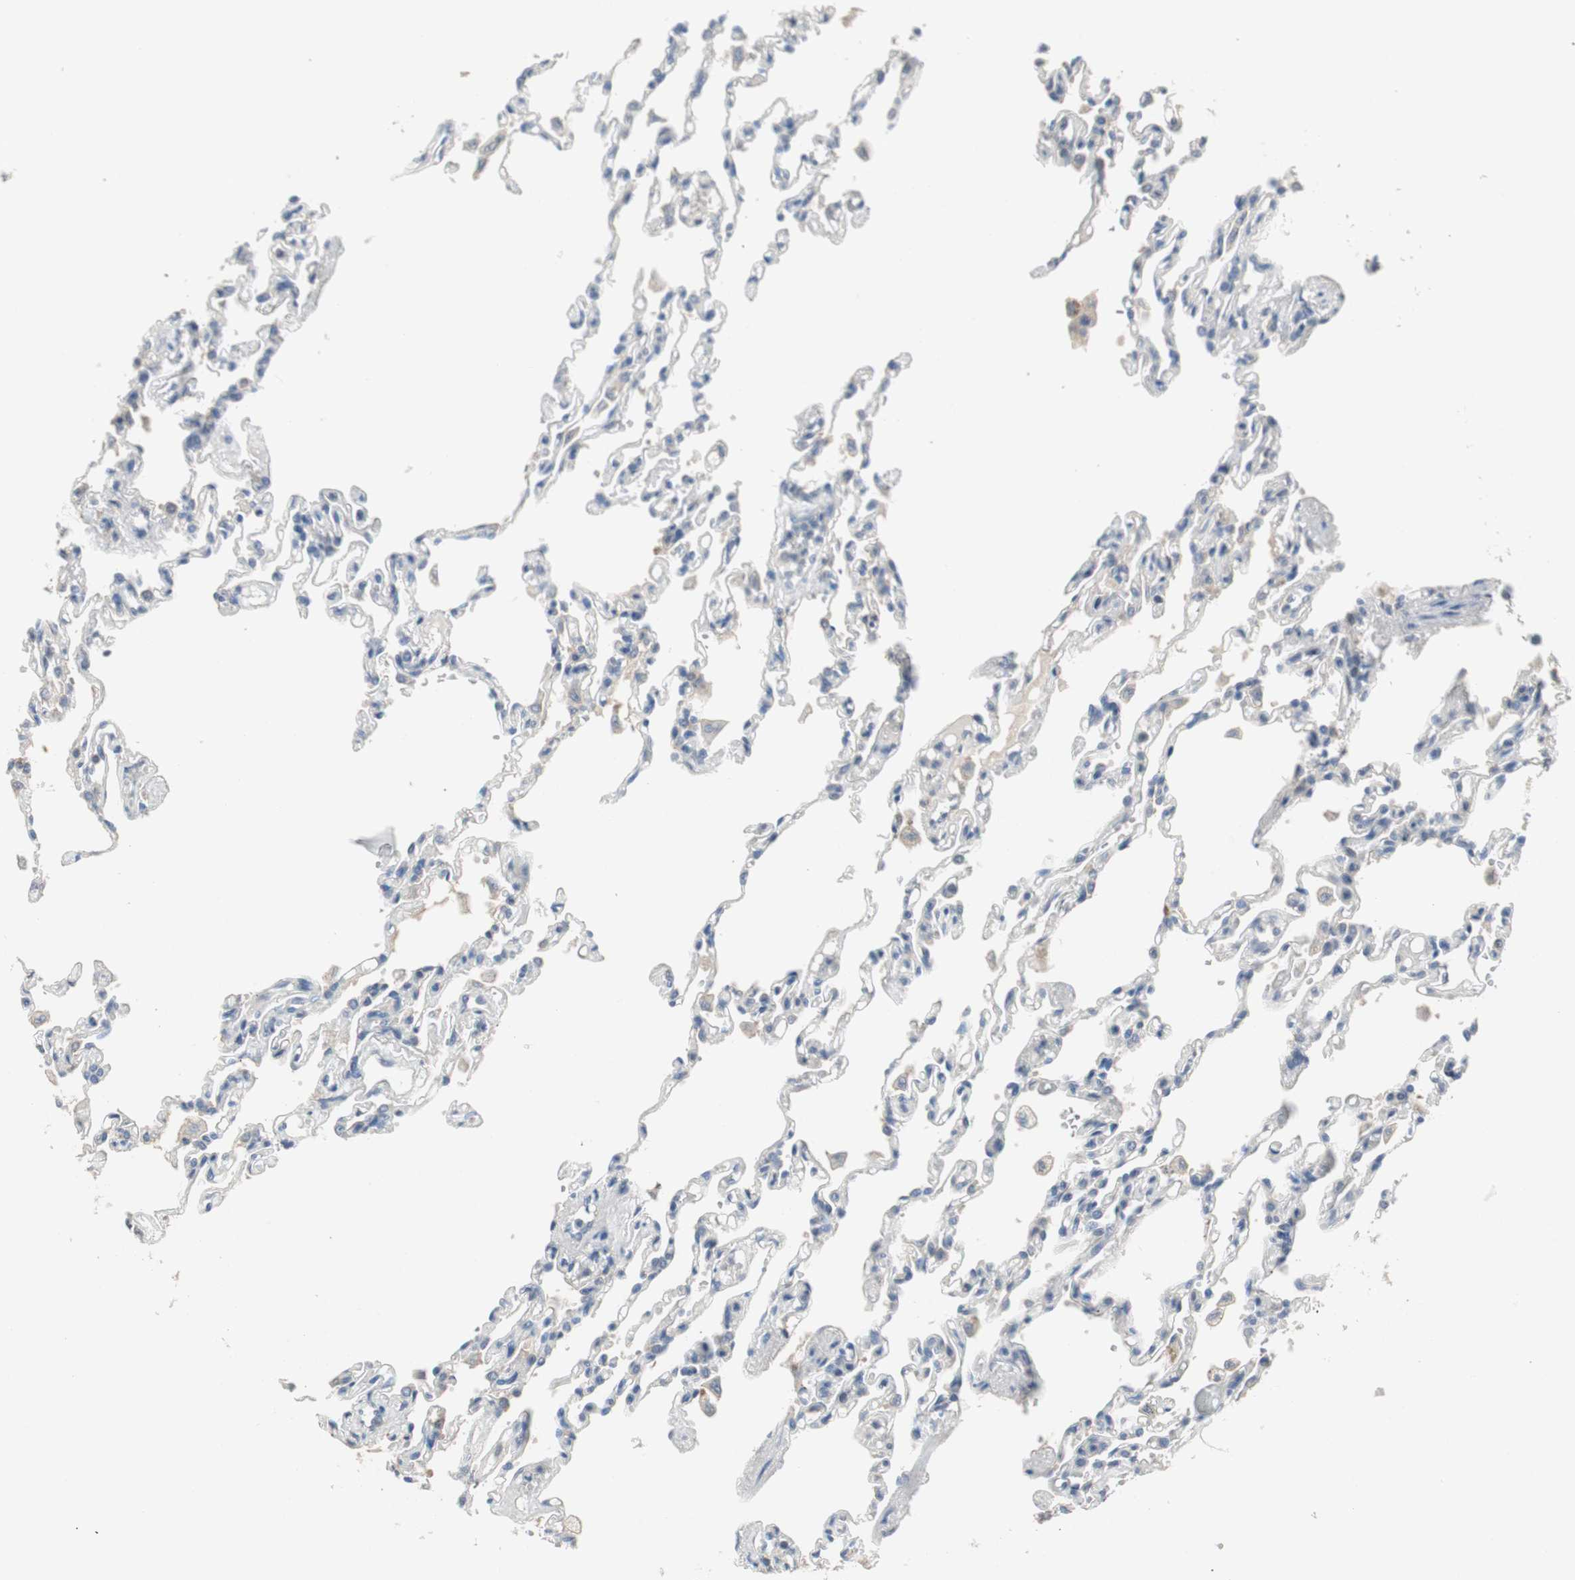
{"staining": {"intensity": "negative", "quantity": "none", "location": "none"}, "tissue": "lung", "cell_type": "Alveolar cells", "image_type": "normal", "snomed": [{"axis": "morphology", "description": "Normal tissue, NOS"}, {"axis": "topography", "description": "Lung"}], "caption": "Photomicrograph shows no significant protein positivity in alveolar cells of normal lung. (IHC, brightfield microscopy, high magnification).", "gene": "ALPL", "patient": {"sex": "male", "age": 21}}